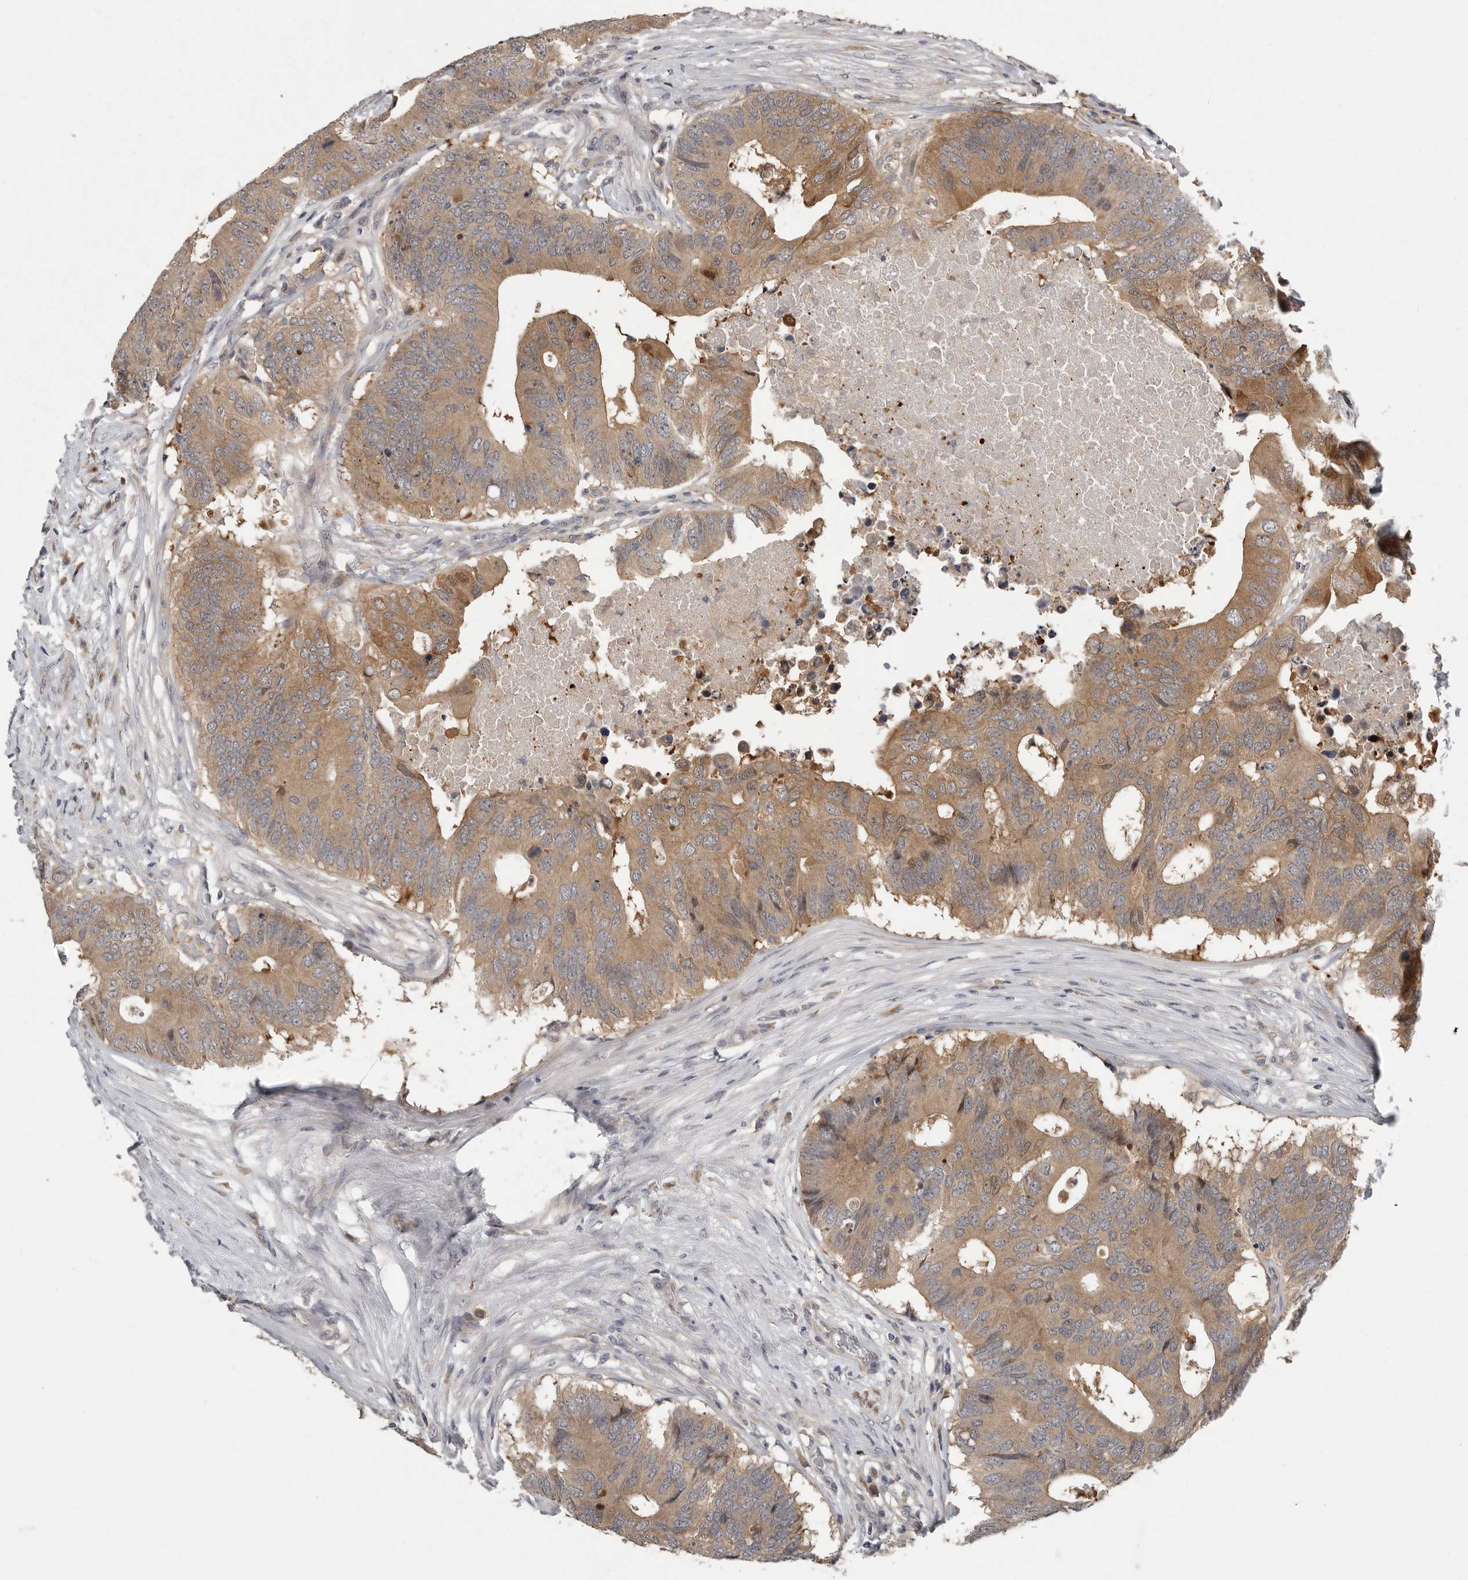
{"staining": {"intensity": "moderate", "quantity": ">75%", "location": "cytoplasmic/membranous,nuclear"}, "tissue": "colorectal cancer", "cell_type": "Tumor cells", "image_type": "cancer", "snomed": [{"axis": "morphology", "description": "Adenocarcinoma, NOS"}, {"axis": "topography", "description": "Colon"}], "caption": "DAB (3,3'-diaminobenzidine) immunohistochemical staining of human colorectal cancer shows moderate cytoplasmic/membranous and nuclear protein positivity in approximately >75% of tumor cells. The protein is stained brown, and the nuclei are stained in blue (DAB IHC with brightfield microscopy, high magnification).", "gene": "RALGPS2", "patient": {"sex": "male", "age": 71}}